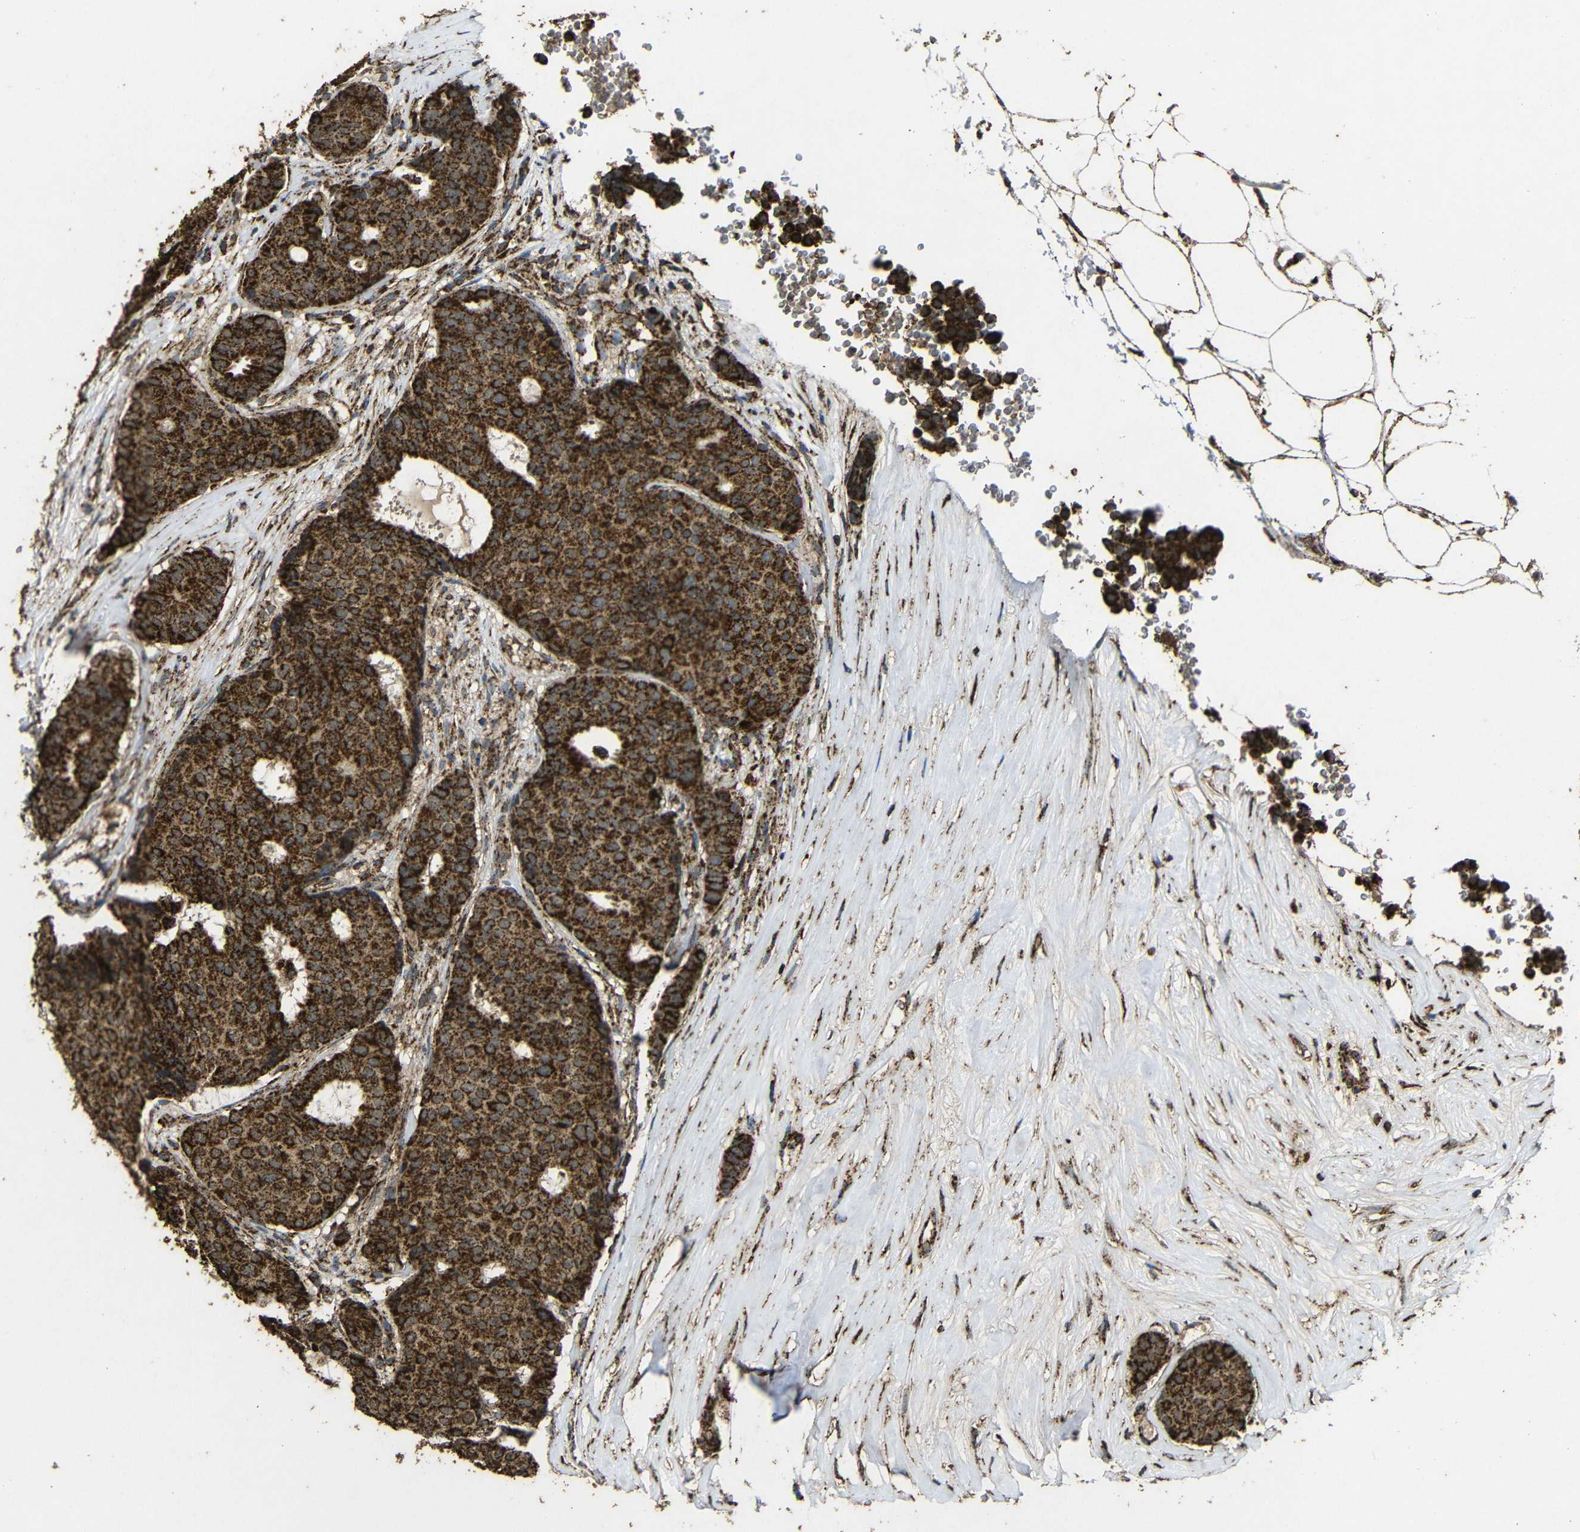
{"staining": {"intensity": "strong", "quantity": ">75%", "location": "cytoplasmic/membranous"}, "tissue": "breast cancer", "cell_type": "Tumor cells", "image_type": "cancer", "snomed": [{"axis": "morphology", "description": "Duct carcinoma"}, {"axis": "topography", "description": "Breast"}], "caption": "Immunohistochemistry micrograph of neoplastic tissue: invasive ductal carcinoma (breast) stained using IHC exhibits high levels of strong protein expression localized specifically in the cytoplasmic/membranous of tumor cells, appearing as a cytoplasmic/membranous brown color.", "gene": "ATP5F1A", "patient": {"sex": "female", "age": 75}}